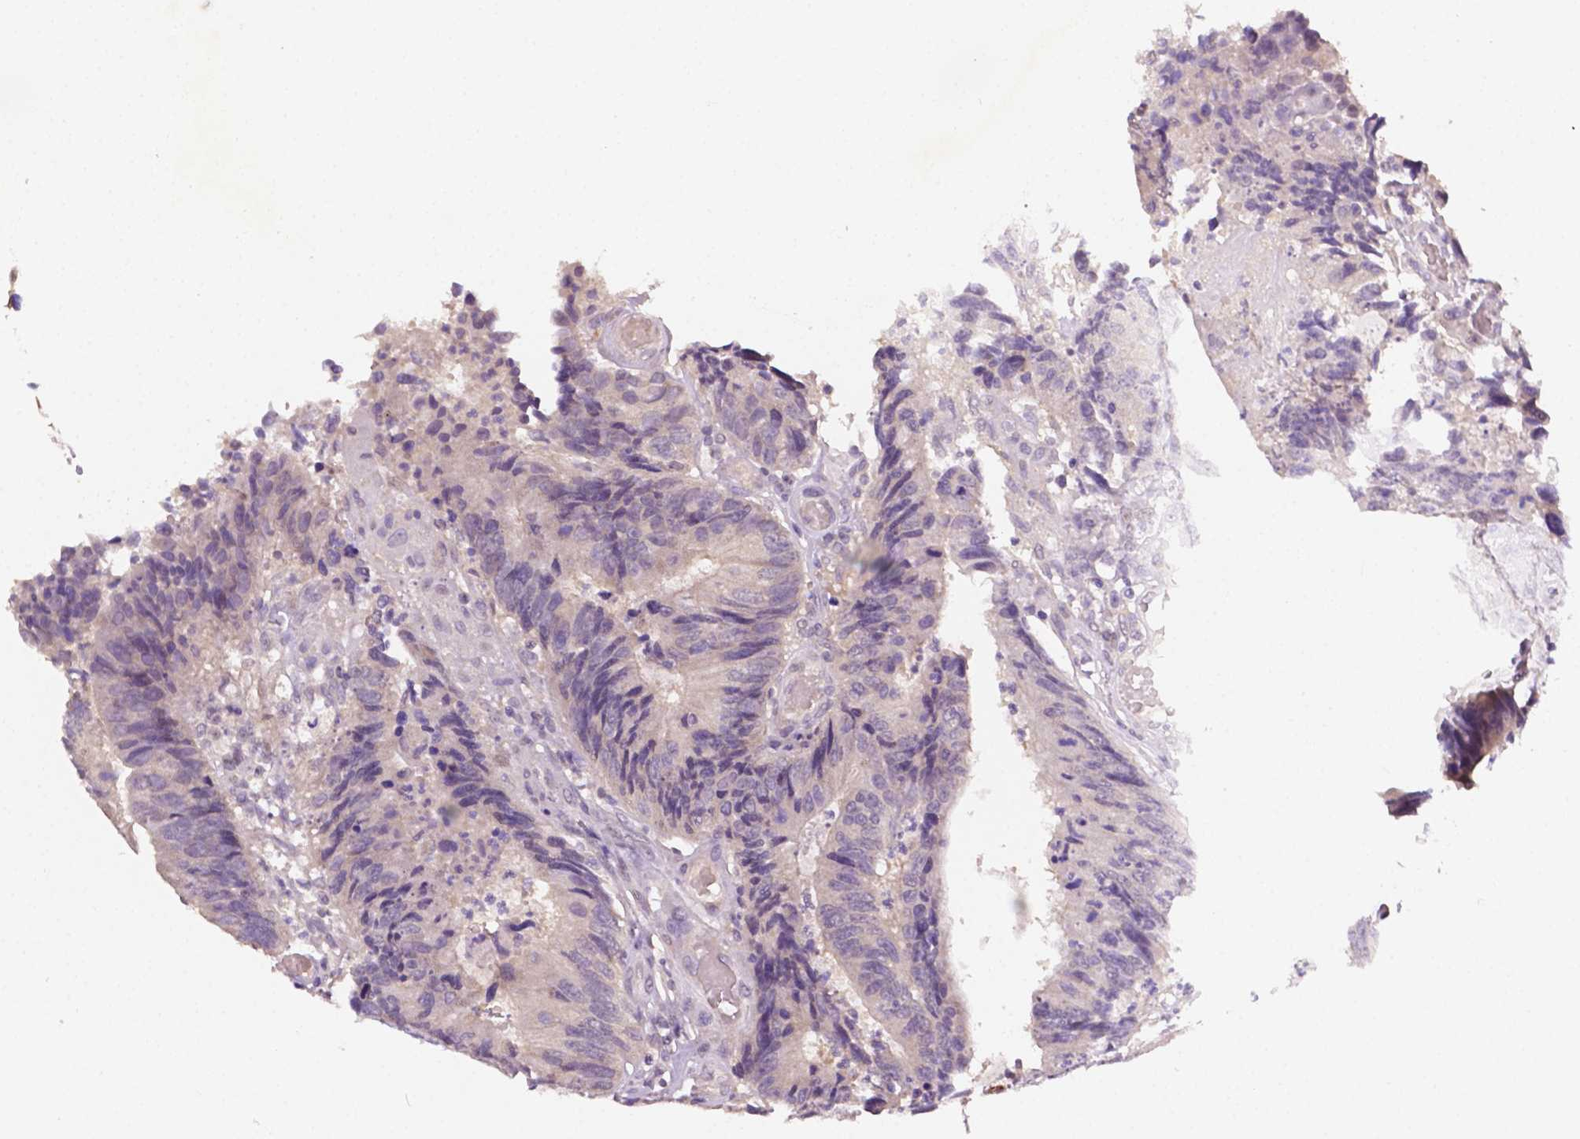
{"staining": {"intensity": "negative", "quantity": "none", "location": "none"}, "tissue": "colorectal cancer", "cell_type": "Tumor cells", "image_type": "cancer", "snomed": [{"axis": "morphology", "description": "Adenocarcinoma, NOS"}, {"axis": "topography", "description": "Colon"}], "caption": "Colorectal cancer (adenocarcinoma) stained for a protein using immunohistochemistry exhibits no positivity tumor cells.", "gene": "MROH6", "patient": {"sex": "female", "age": 67}}